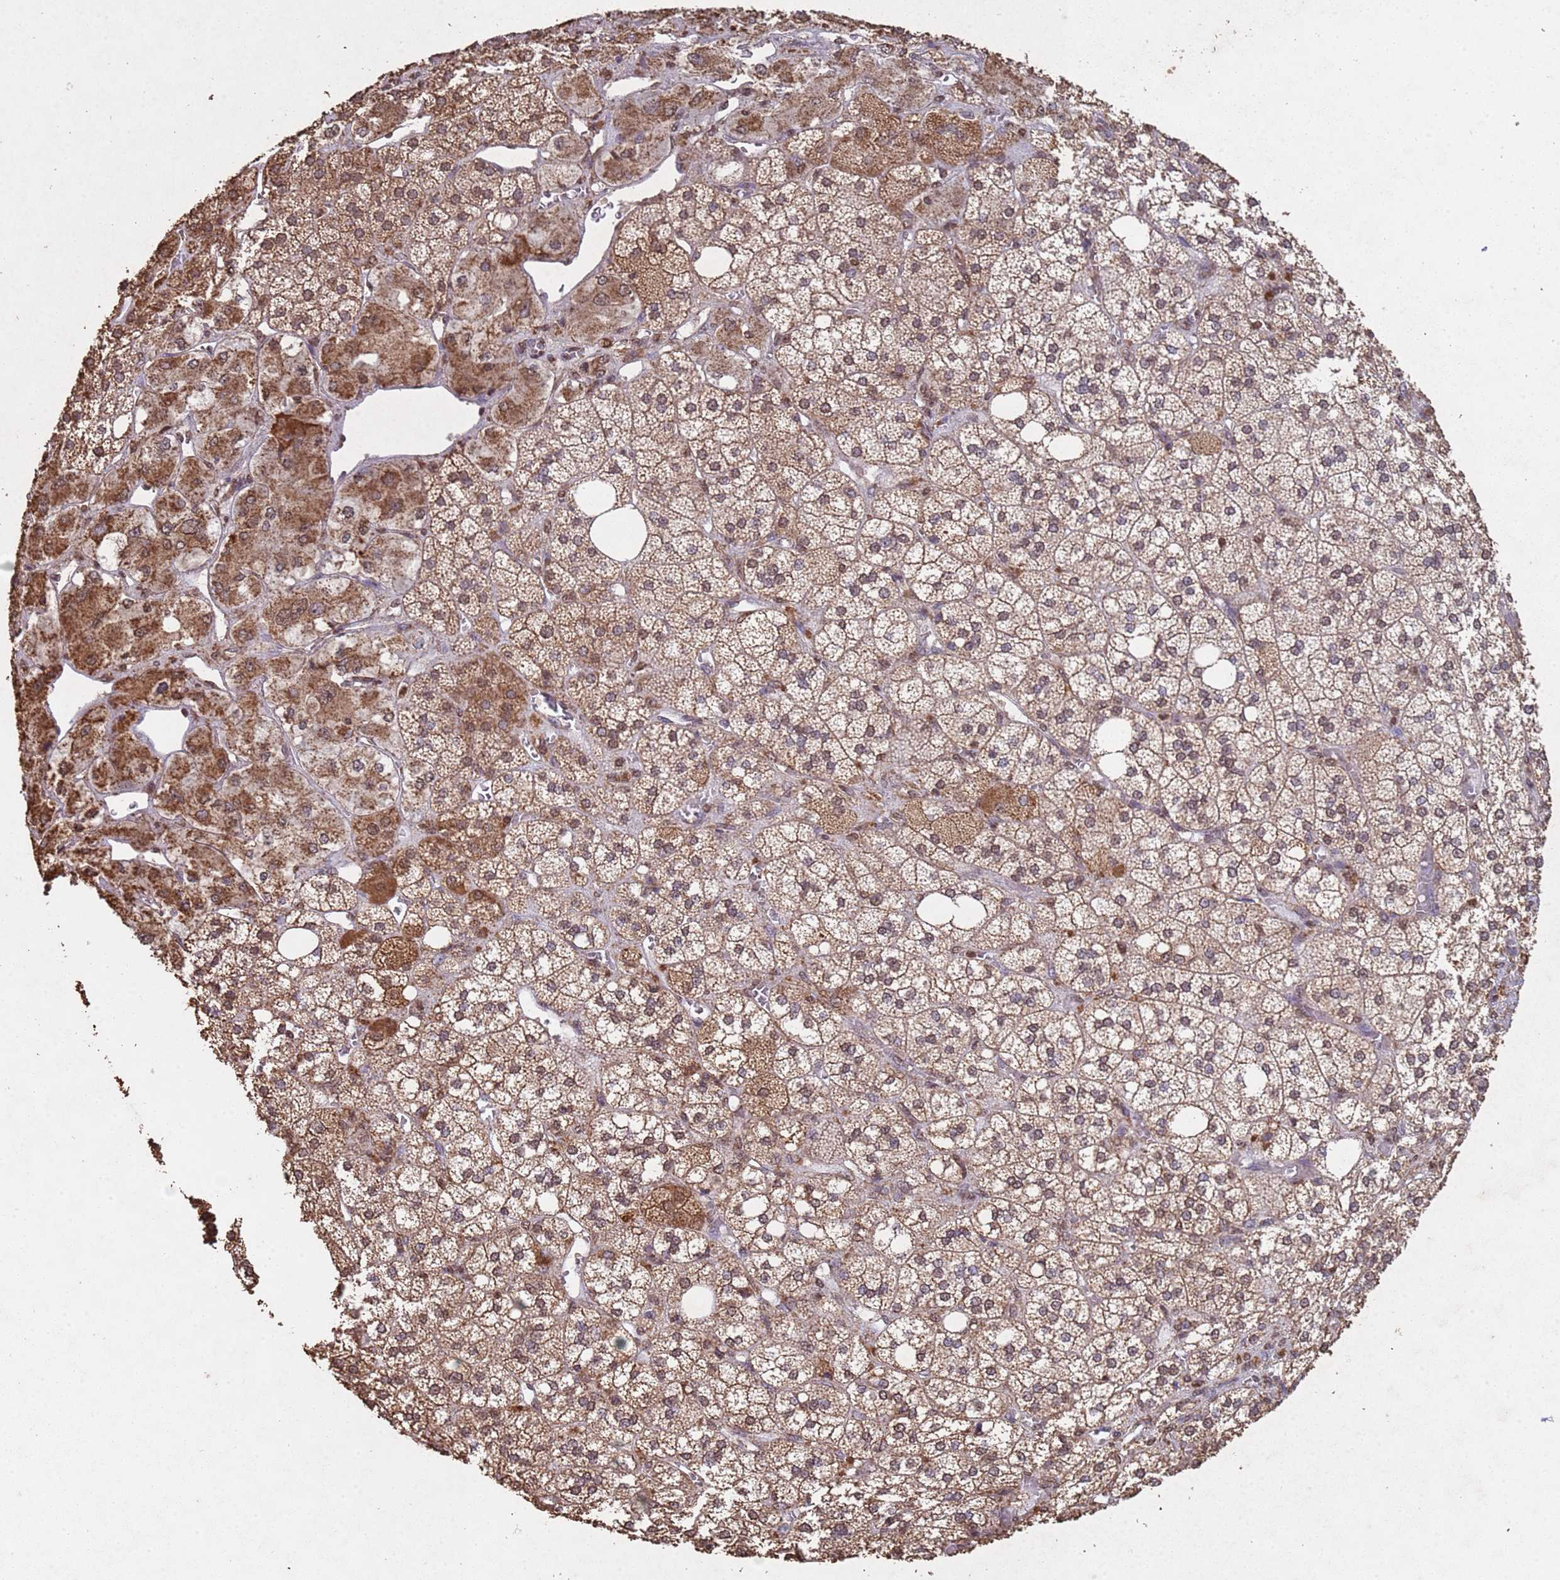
{"staining": {"intensity": "moderate", "quantity": ">75%", "location": "cytoplasmic/membranous,nuclear"}, "tissue": "adrenal gland", "cell_type": "Glandular cells", "image_type": "normal", "snomed": [{"axis": "morphology", "description": "Normal tissue, NOS"}, {"axis": "topography", "description": "Adrenal gland"}], "caption": "Benign adrenal gland demonstrates moderate cytoplasmic/membranous,nuclear positivity in about >75% of glandular cells The protein of interest is shown in brown color, while the nuclei are stained blue..", "gene": "HDAC10", "patient": {"sex": "male", "age": 61}}